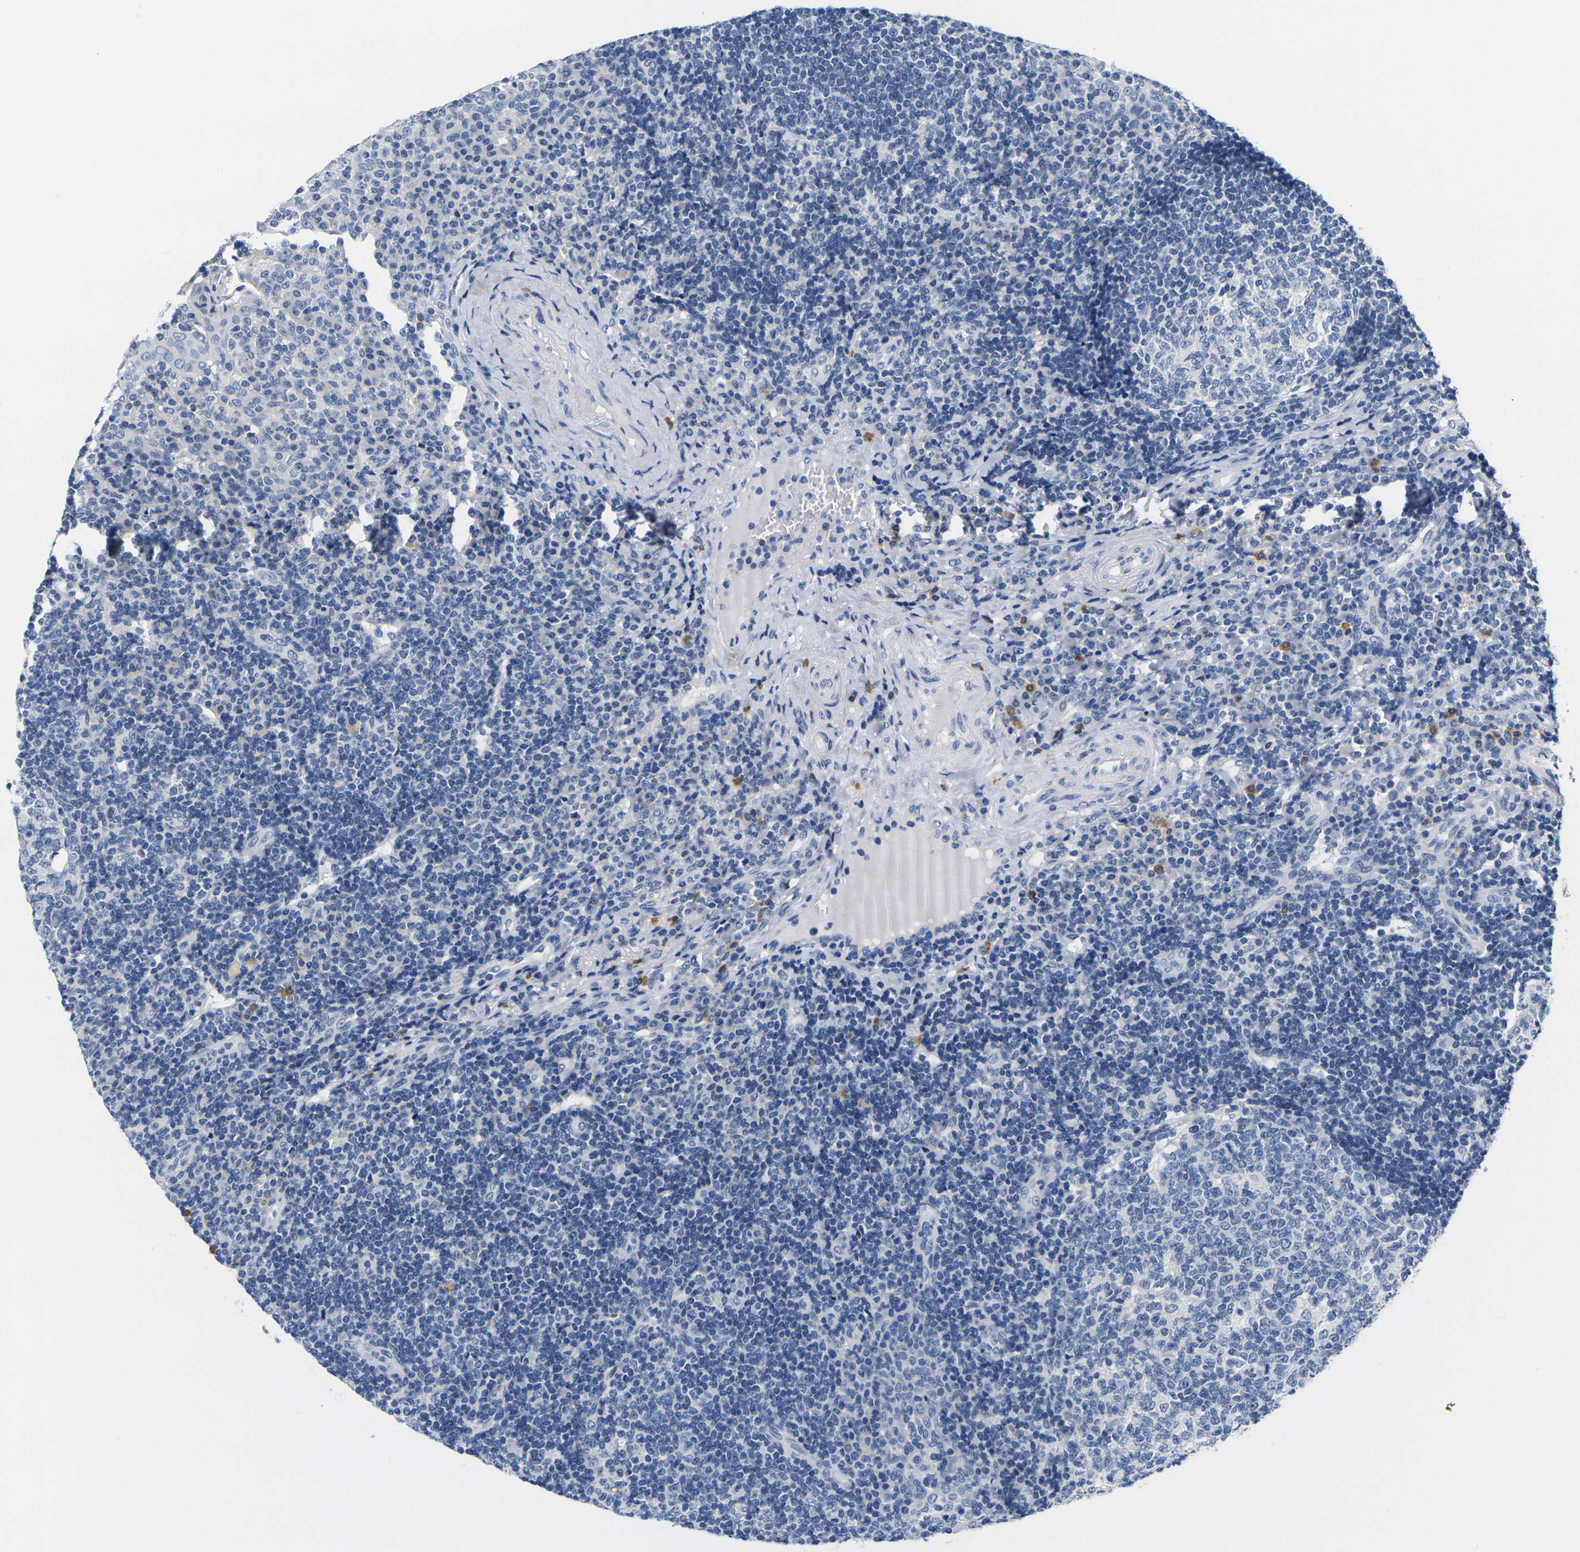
{"staining": {"intensity": "negative", "quantity": "none", "location": "none"}, "tissue": "tonsil", "cell_type": "Germinal center cells", "image_type": "normal", "snomed": [{"axis": "morphology", "description": "Normal tissue, NOS"}, {"axis": "topography", "description": "Tonsil"}], "caption": "A micrograph of tonsil stained for a protein reveals no brown staining in germinal center cells.", "gene": "NOCT", "patient": {"sex": "female", "age": 40}}